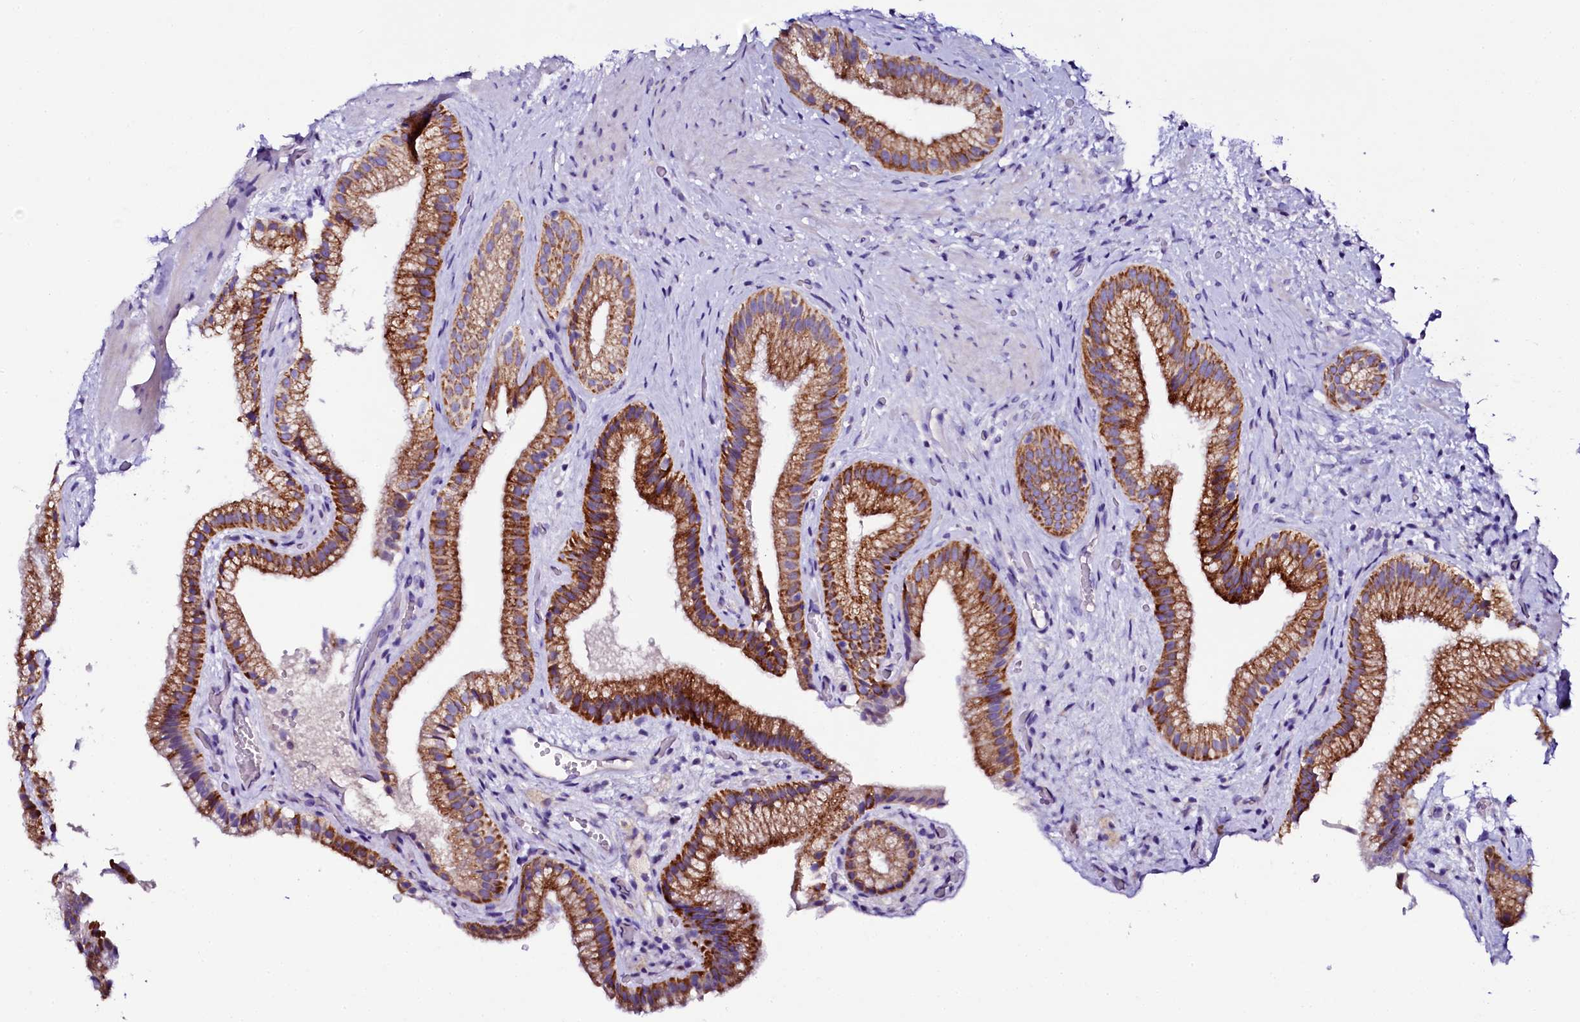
{"staining": {"intensity": "strong", "quantity": ">75%", "location": "cytoplasmic/membranous"}, "tissue": "gallbladder", "cell_type": "Glandular cells", "image_type": "normal", "snomed": [{"axis": "morphology", "description": "Normal tissue, NOS"}, {"axis": "morphology", "description": "Inflammation, NOS"}, {"axis": "topography", "description": "Gallbladder"}], "caption": "Immunohistochemical staining of unremarkable gallbladder displays strong cytoplasmic/membranous protein staining in approximately >75% of glandular cells. (DAB IHC with brightfield microscopy, high magnification).", "gene": "NAA16", "patient": {"sex": "male", "age": 51}}